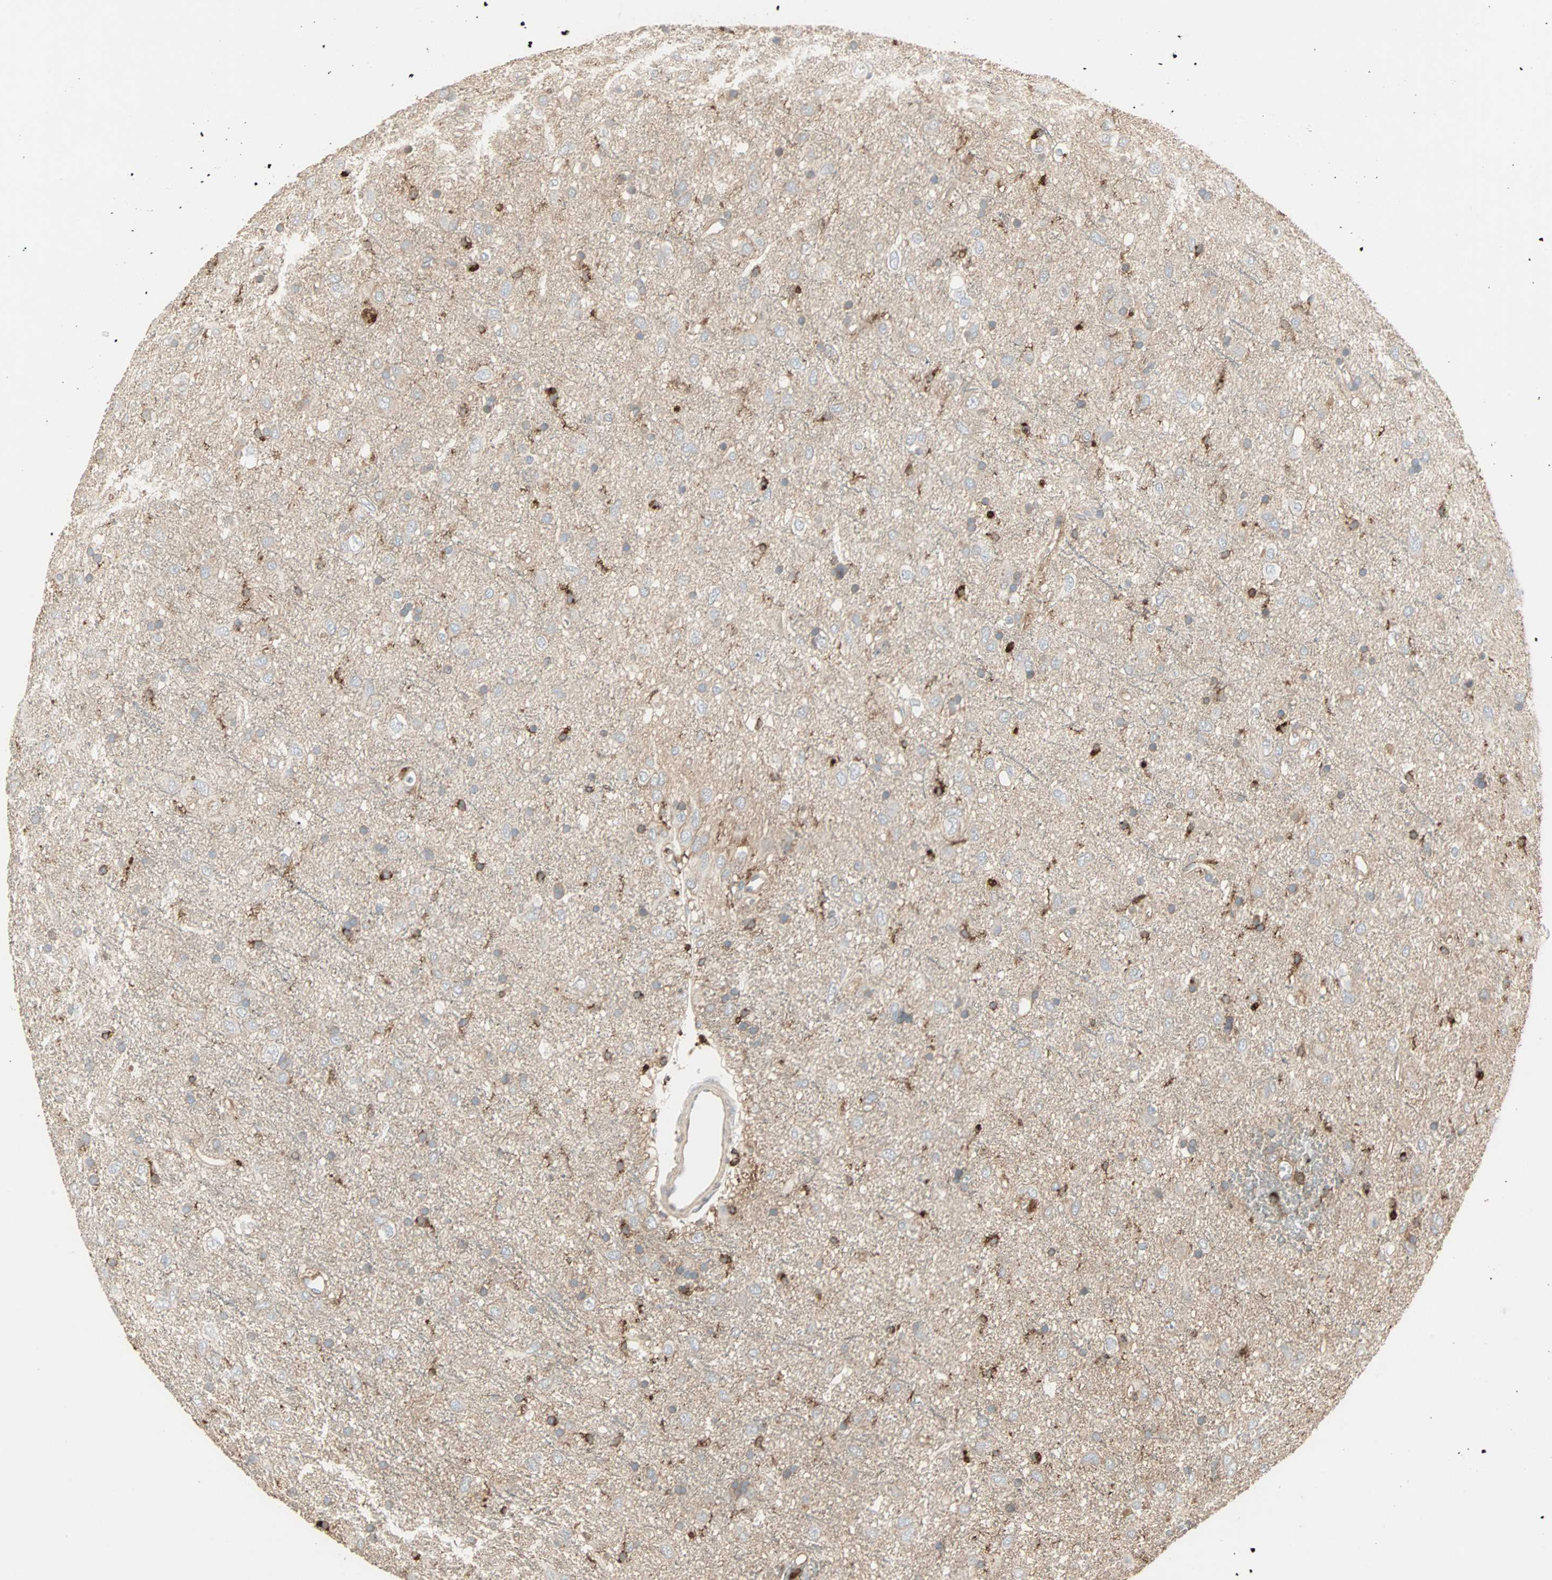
{"staining": {"intensity": "negative", "quantity": "none", "location": "none"}, "tissue": "glioma", "cell_type": "Tumor cells", "image_type": "cancer", "snomed": [{"axis": "morphology", "description": "Glioma, malignant, Low grade"}, {"axis": "topography", "description": "Brain"}], "caption": "A histopathology image of human low-grade glioma (malignant) is negative for staining in tumor cells. The staining was performed using DAB to visualize the protein expression in brown, while the nuclei were stained in blue with hematoxylin (Magnification: 20x).", "gene": "GNAI2", "patient": {"sex": "male", "age": 77}}